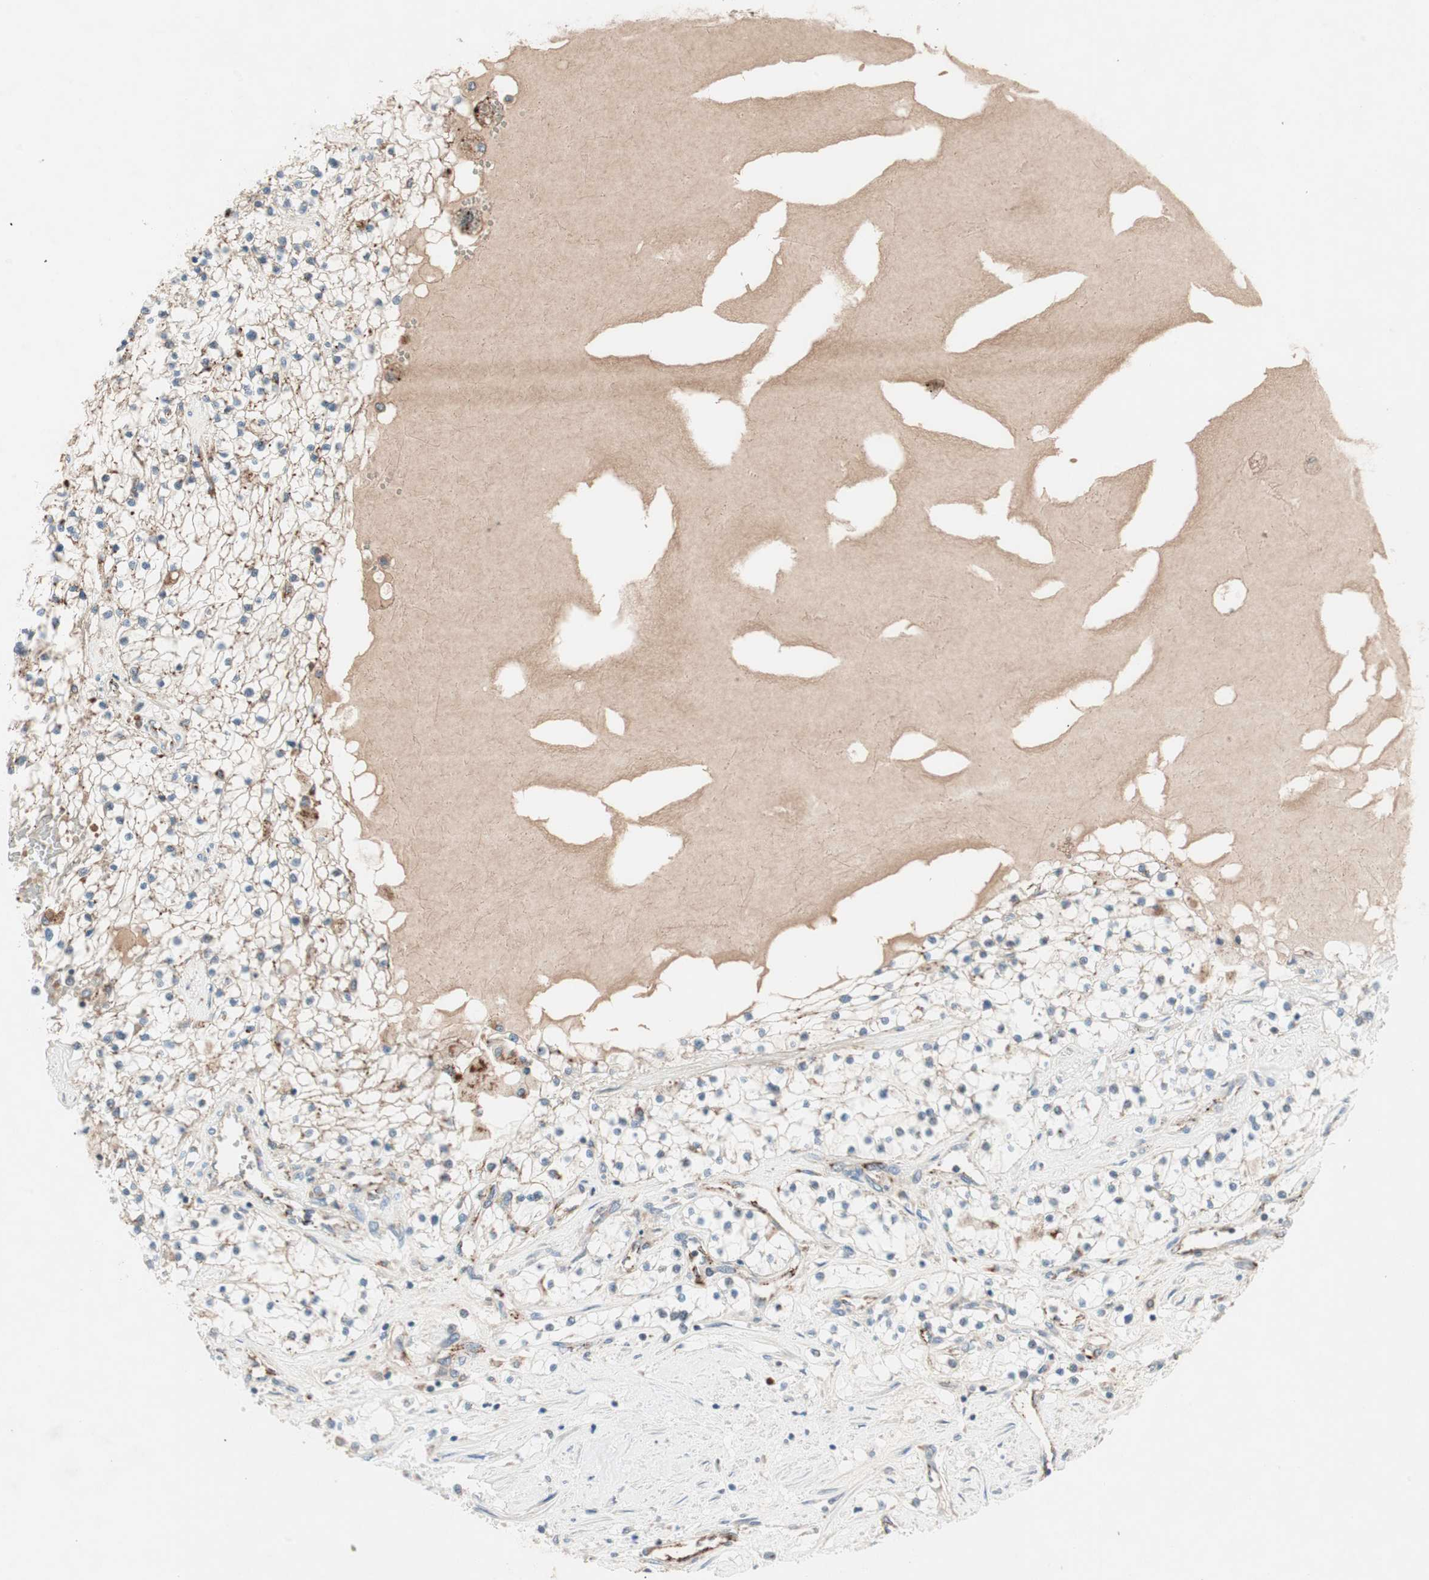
{"staining": {"intensity": "weak", "quantity": "25%-75%", "location": "cytoplasmic/membranous"}, "tissue": "renal cancer", "cell_type": "Tumor cells", "image_type": "cancer", "snomed": [{"axis": "morphology", "description": "Adenocarcinoma, NOS"}, {"axis": "topography", "description": "Kidney"}], "caption": "A histopathology image of human renal cancer (adenocarcinoma) stained for a protein displays weak cytoplasmic/membranous brown staining in tumor cells. Nuclei are stained in blue.", "gene": "FGFR4", "patient": {"sex": "male", "age": 68}}